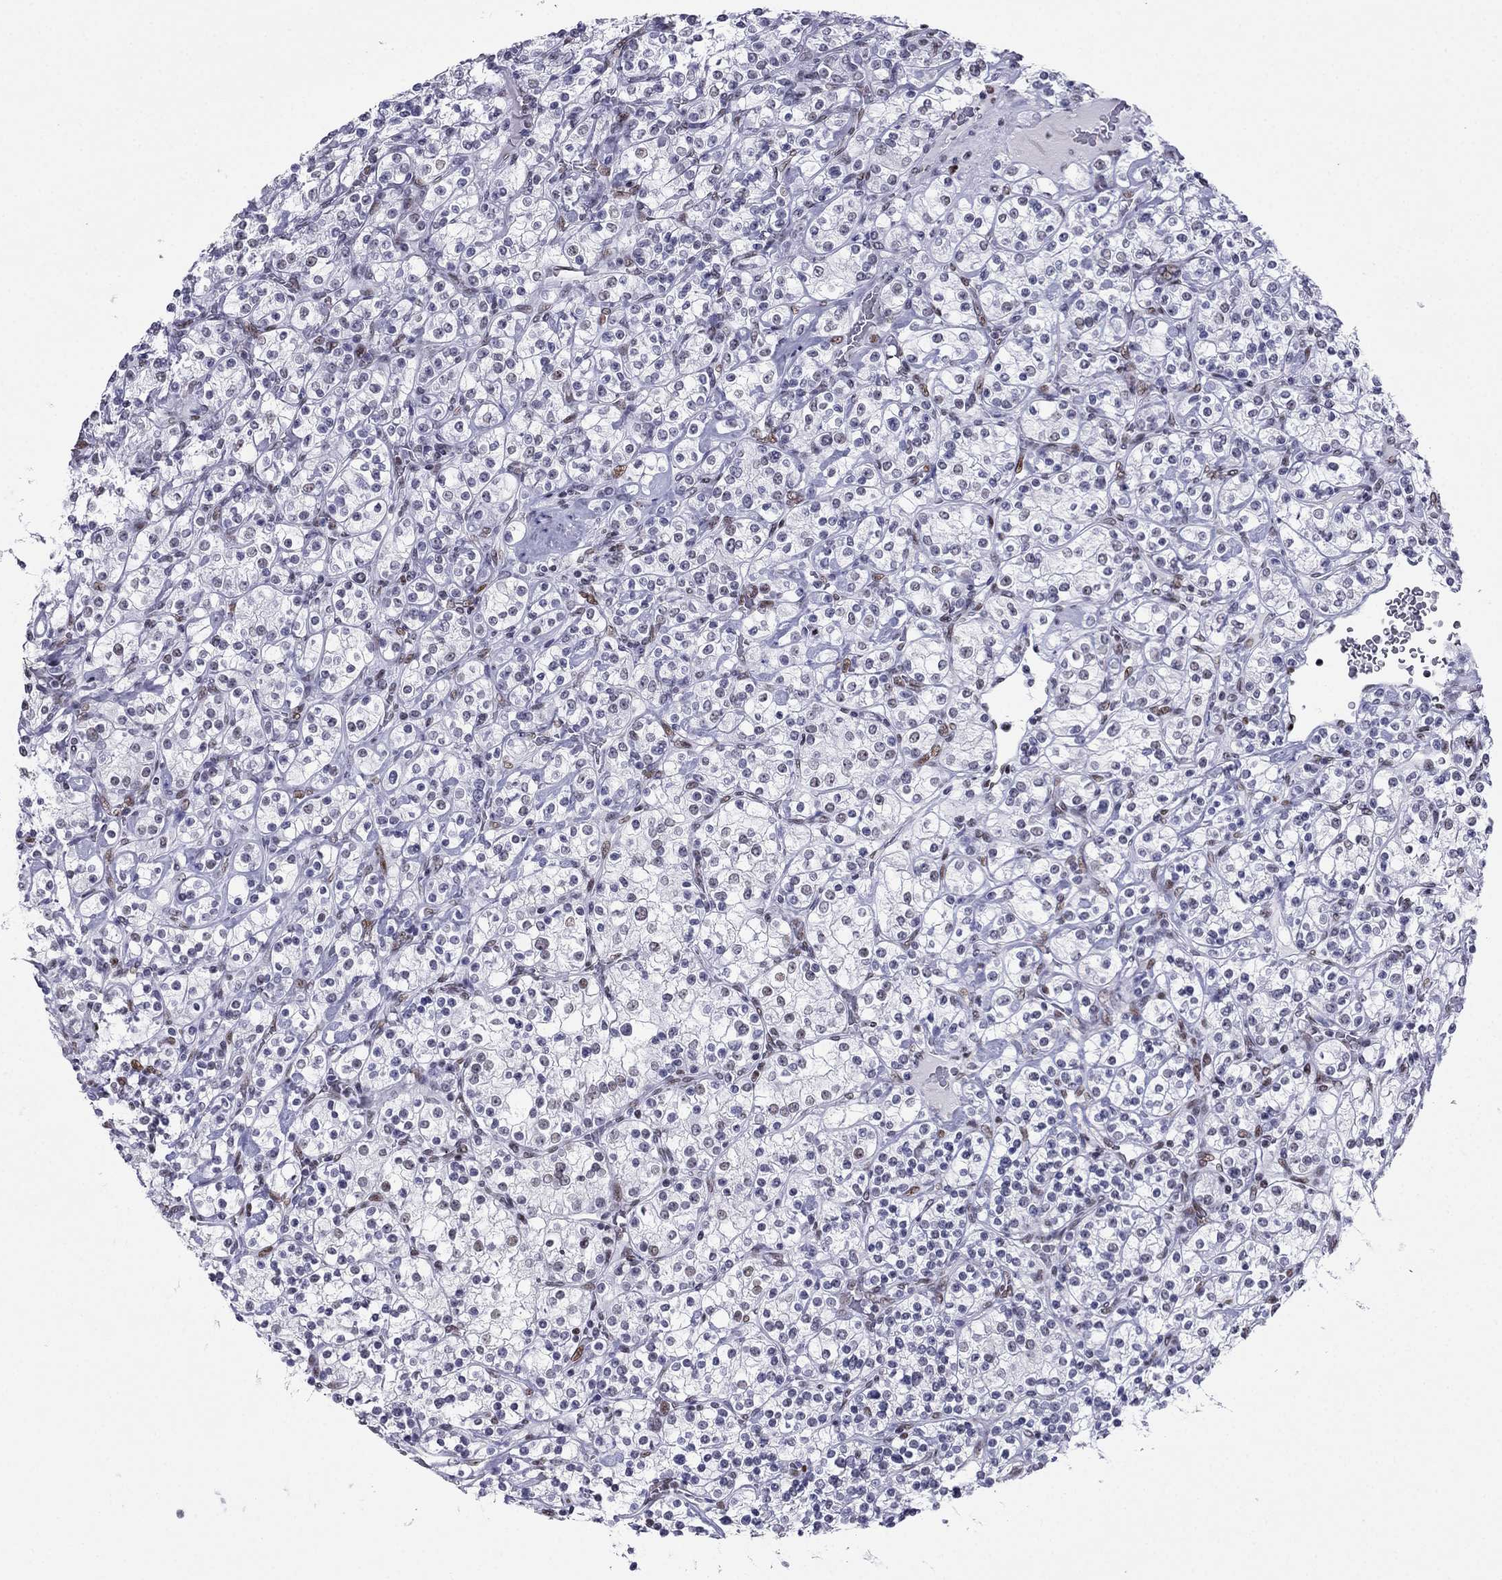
{"staining": {"intensity": "moderate", "quantity": "<25%", "location": "nuclear"}, "tissue": "renal cancer", "cell_type": "Tumor cells", "image_type": "cancer", "snomed": [{"axis": "morphology", "description": "Adenocarcinoma, NOS"}, {"axis": "topography", "description": "Kidney"}], "caption": "The immunohistochemical stain highlights moderate nuclear staining in tumor cells of adenocarcinoma (renal) tissue.", "gene": "PPM1G", "patient": {"sex": "male", "age": 77}}